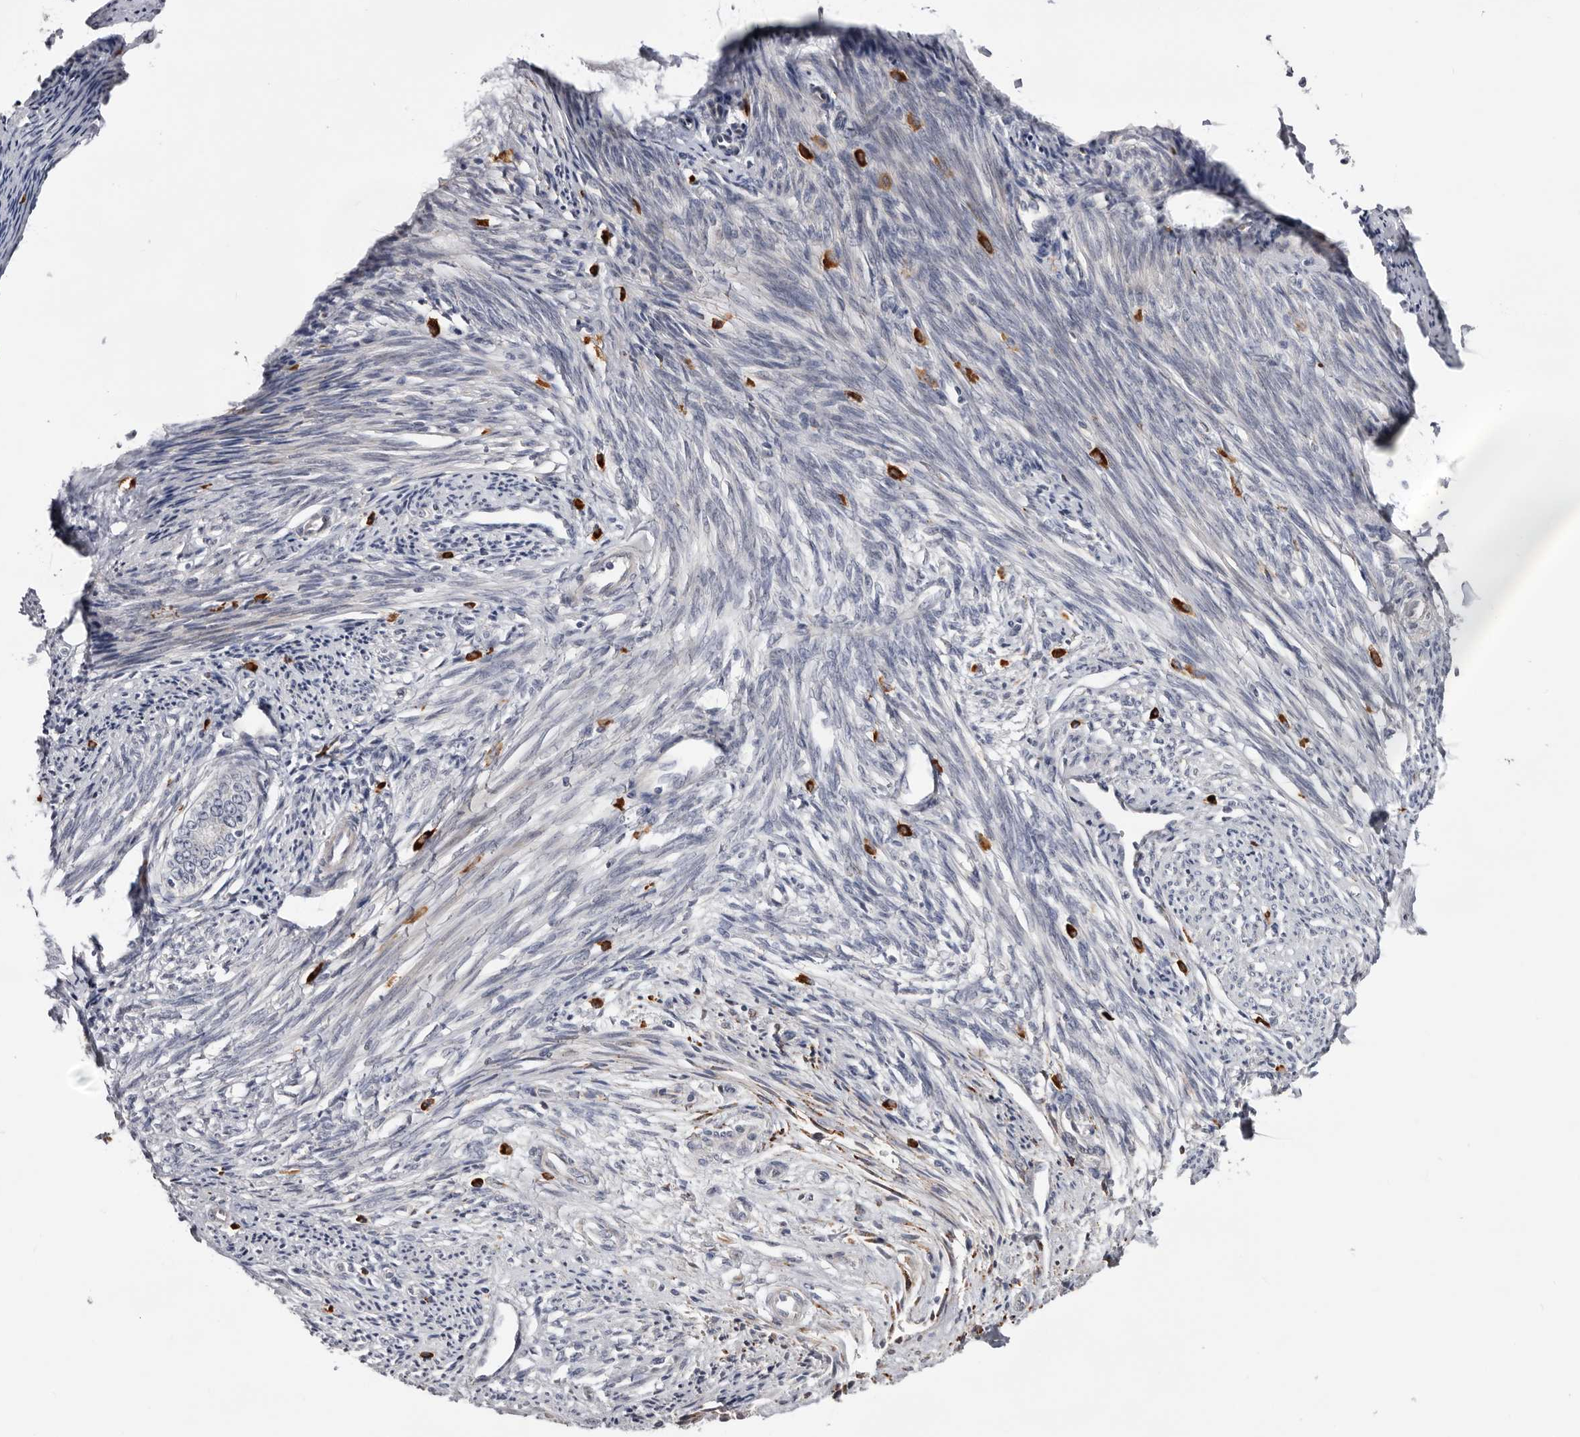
{"staining": {"intensity": "negative", "quantity": "none", "location": "none"}, "tissue": "endometrium", "cell_type": "Cells in endometrial stroma", "image_type": "normal", "snomed": [{"axis": "morphology", "description": "Normal tissue, NOS"}, {"axis": "topography", "description": "Endometrium"}], "caption": "Cells in endometrial stroma show no significant staining in normal endometrium.", "gene": "USH1C", "patient": {"sex": "female", "age": 56}}